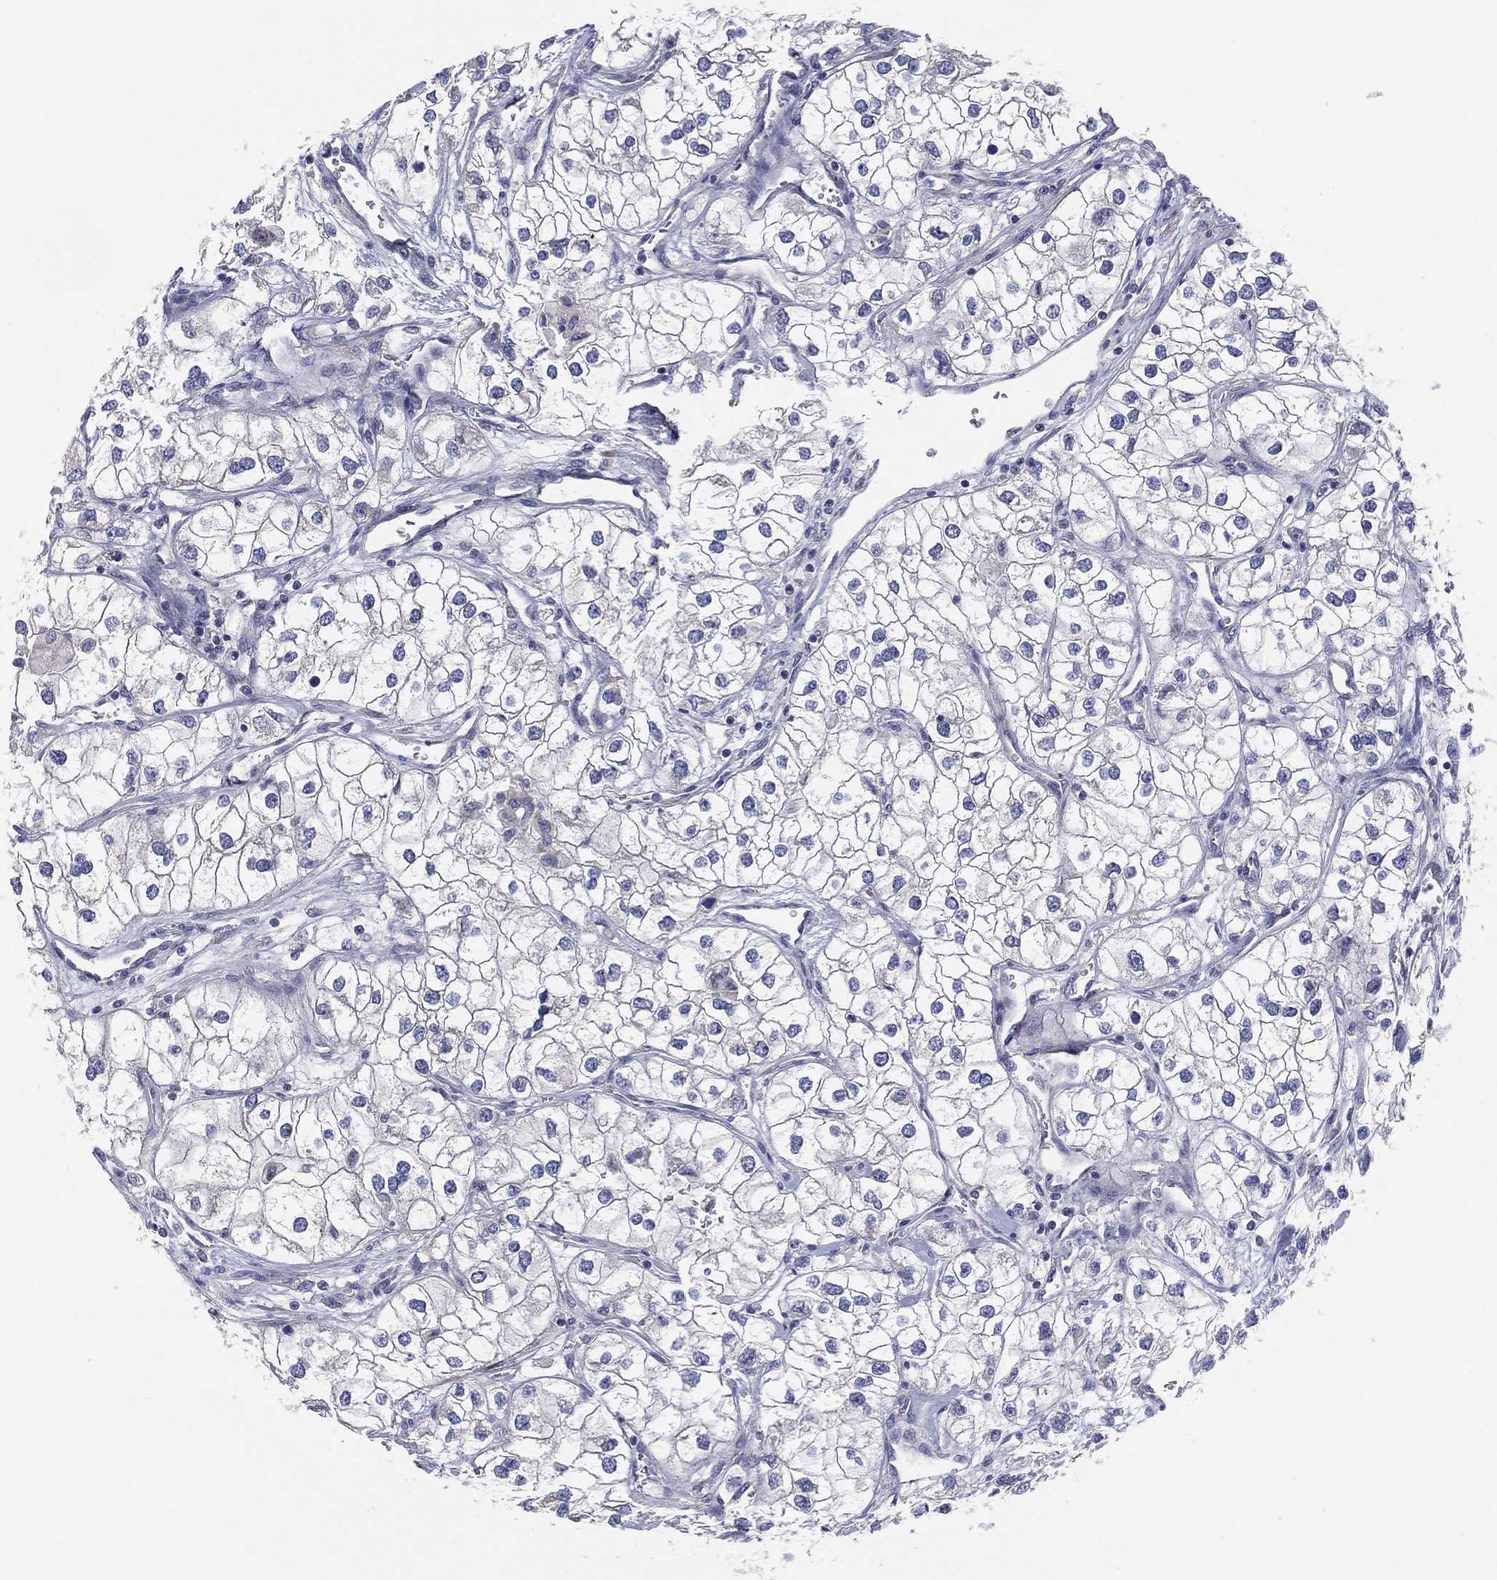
{"staining": {"intensity": "negative", "quantity": "none", "location": "none"}, "tissue": "renal cancer", "cell_type": "Tumor cells", "image_type": "cancer", "snomed": [{"axis": "morphology", "description": "Adenocarcinoma, NOS"}, {"axis": "topography", "description": "Kidney"}], "caption": "Adenocarcinoma (renal) was stained to show a protein in brown. There is no significant positivity in tumor cells.", "gene": "TMEM40", "patient": {"sex": "male", "age": 59}}